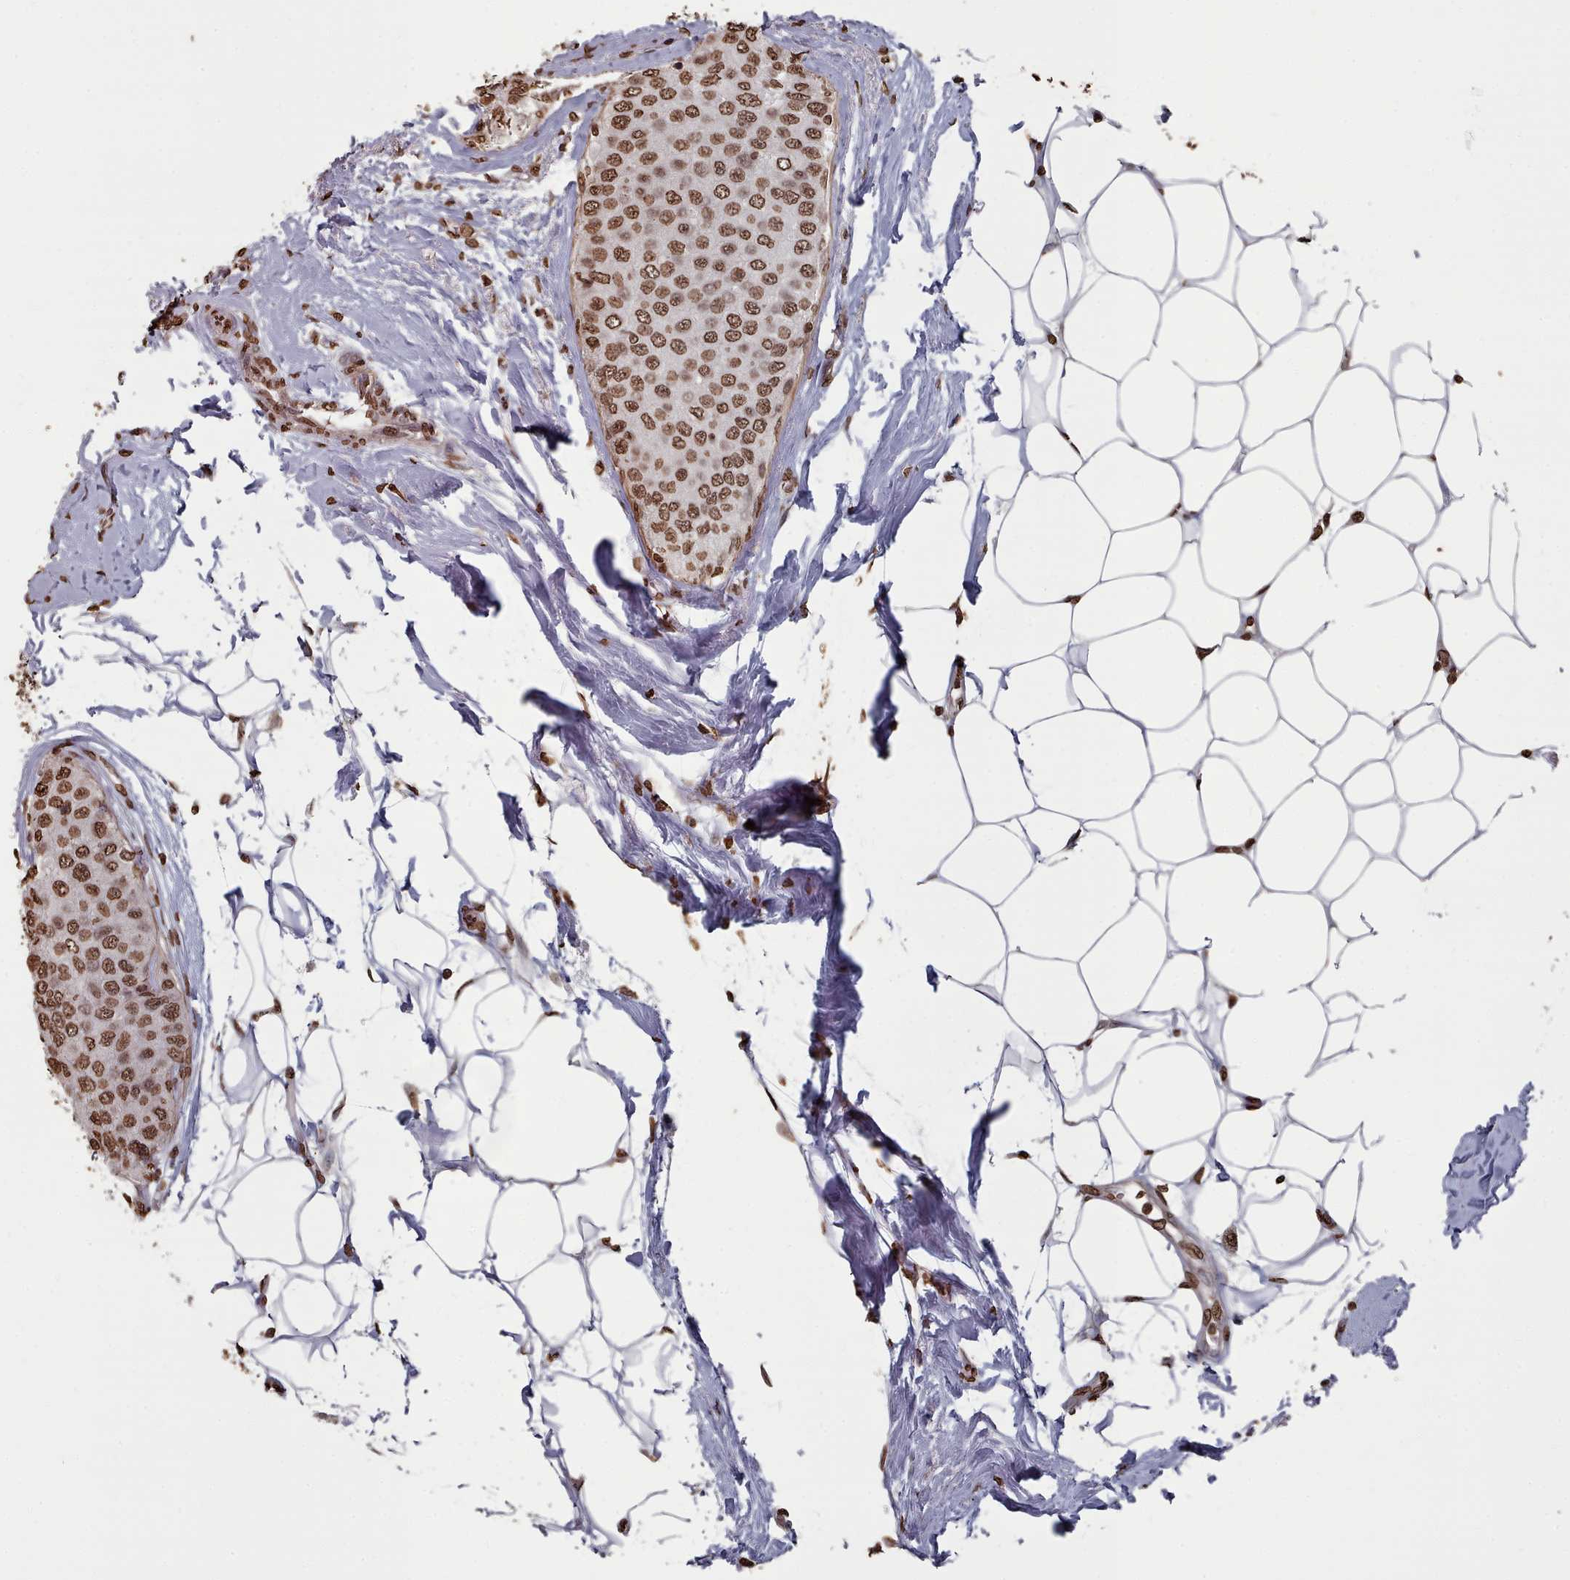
{"staining": {"intensity": "strong", "quantity": ">75%", "location": "nuclear"}, "tissue": "breast cancer", "cell_type": "Tumor cells", "image_type": "cancer", "snomed": [{"axis": "morphology", "description": "Duct carcinoma"}, {"axis": "topography", "description": "Breast"}], "caption": "An IHC photomicrograph of neoplastic tissue is shown. Protein staining in brown highlights strong nuclear positivity in breast cancer within tumor cells.", "gene": "PLEKHG5", "patient": {"sex": "female", "age": 72}}